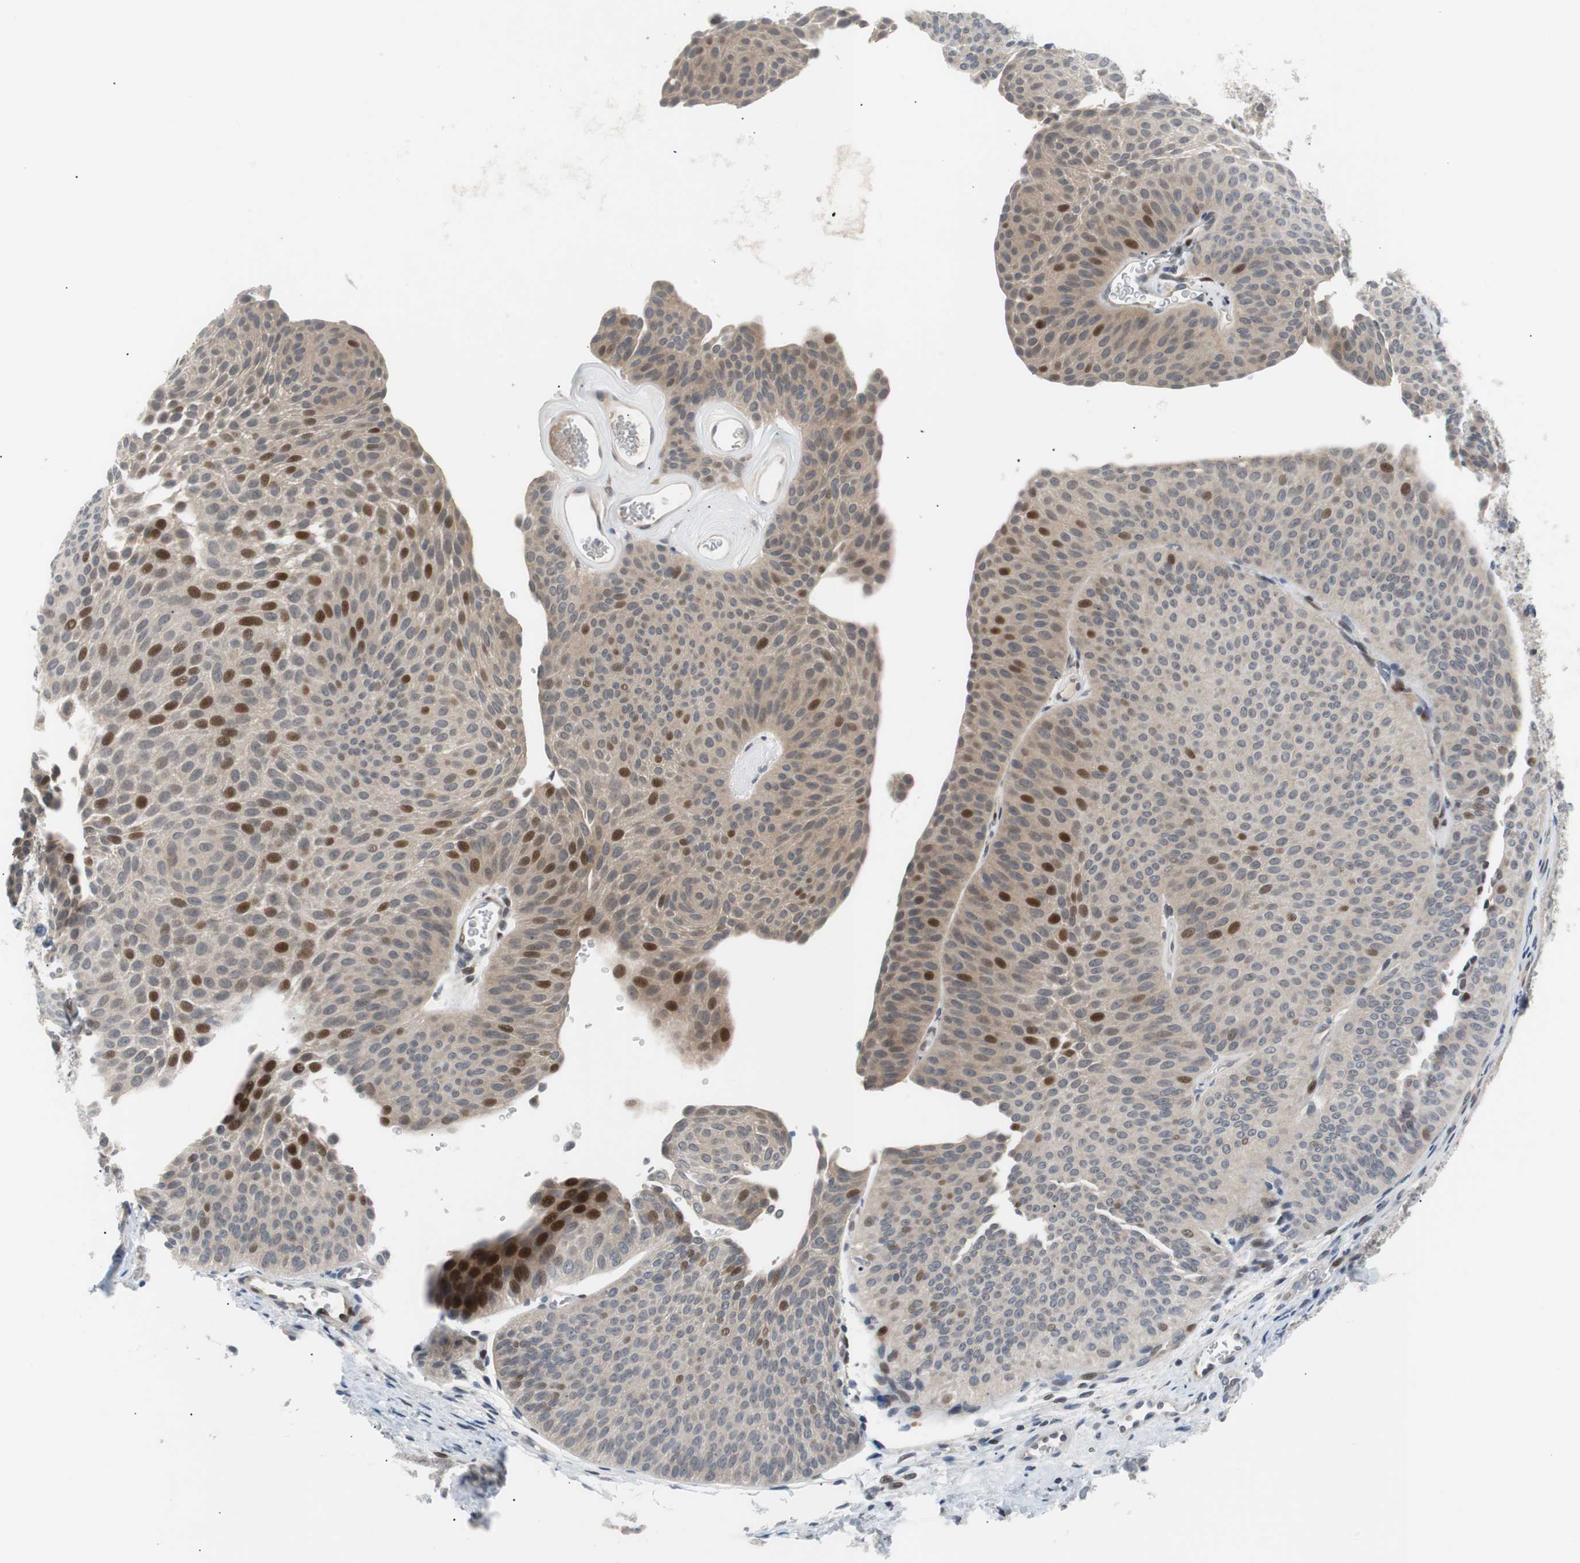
{"staining": {"intensity": "strong", "quantity": "<25%", "location": "nuclear"}, "tissue": "urothelial cancer", "cell_type": "Tumor cells", "image_type": "cancer", "snomed": [{"axis": "morphology", "description": "Urothelial carcinoma, Low grade"}, {"axis": "topography", "description": "Urinary bladder"}], "caption": "Human urothelial cancer stained for a protein (brown) reveals strong nuclear positive positivity in approximately <25% of tumor cells.", "gene": "MAP2K4", "patient": {"sex": "female", "age": 60}}